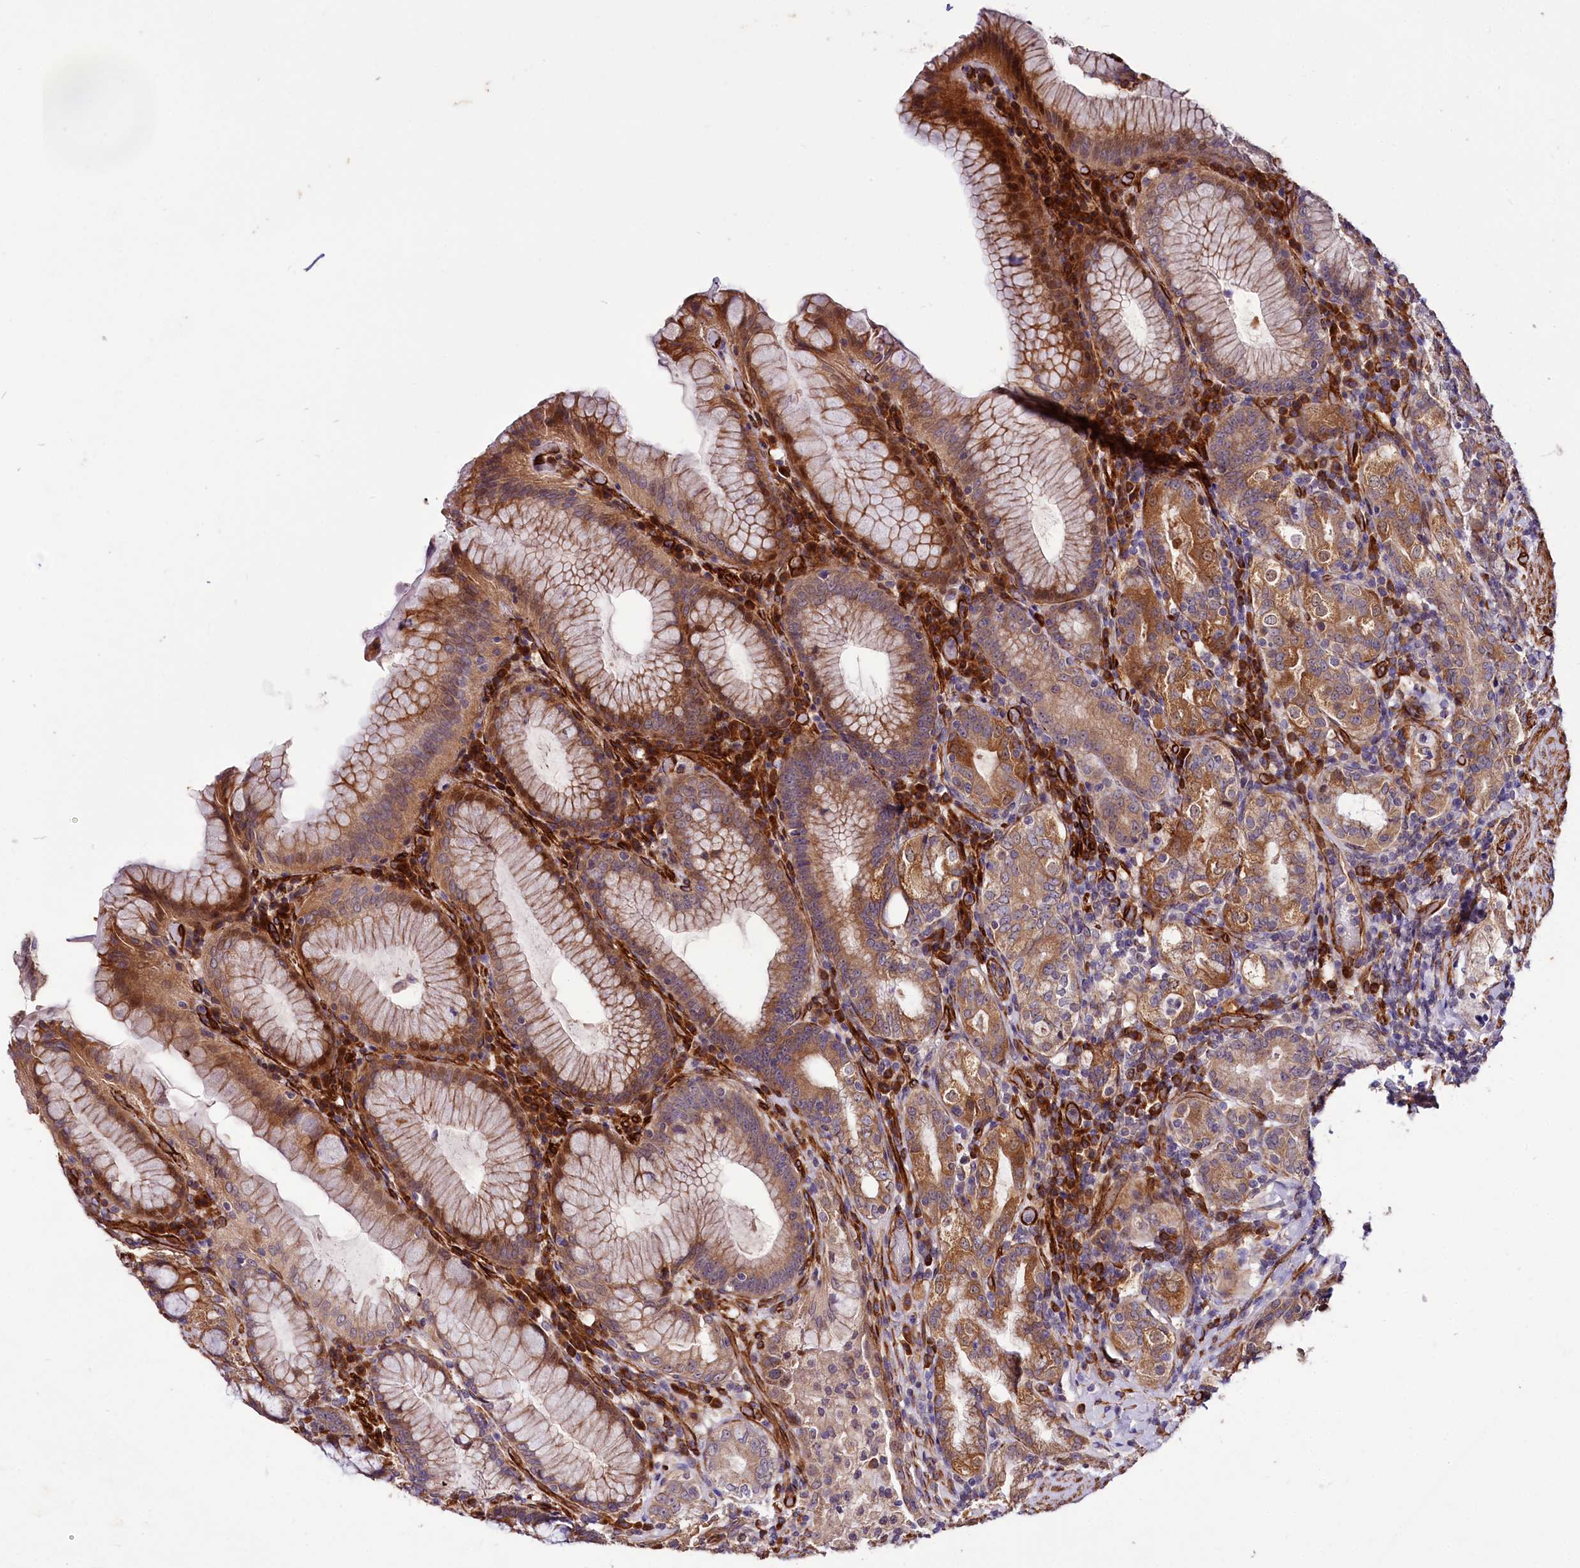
{"staining": {"intensity": "moderate", "quantity": ">75%", "location": "cytoplasmic/membranous"}, "tissue": "stomach", "cell_type": "Glandular cells", "image_type": "normal", "snomed": [{"axis": "morphology", "description": "Normal tissue, NOS"}, {"axis": "topography", "description": "Stomach, upper"}, {"axis": "topography", "description": "Stomach, lower"}], "caption": "The image reveals immunohistochemical staining of unremarkable stomach. There is moderate cytoplasmic/membranous positivity is present in approximately >75% of glandular cells.", "gene": "SPATS2", "patient": {"sex": "female", "age": 76}}